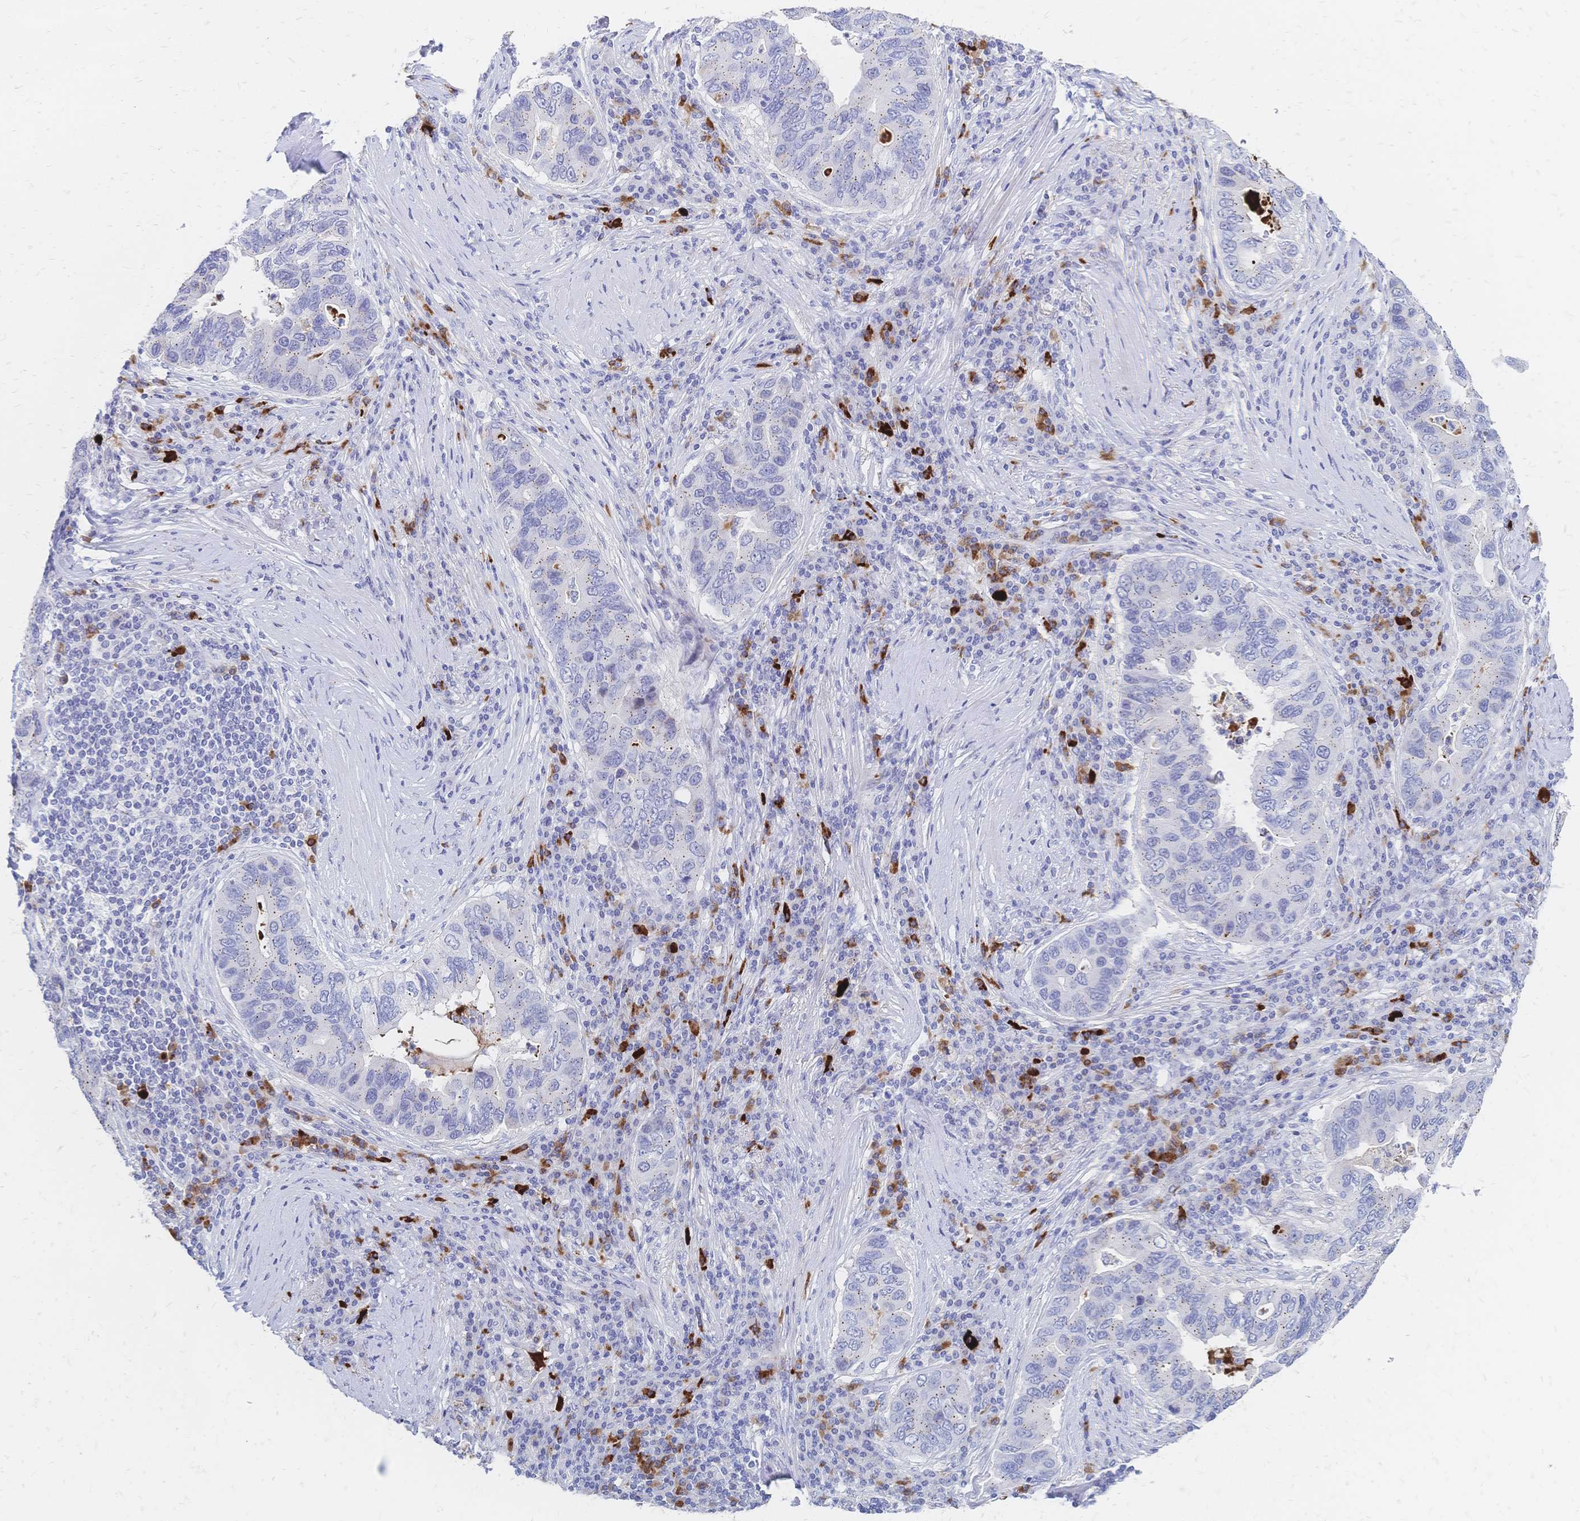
{"staining": {"intensity": "negative", "quantity": "none", "location": "none"}, "tissue": "lung cancer", "cell_type": "Tumor cells", "image_type": "cancer", "snomed": [{"axis": "morphology", "description": "Adenocarcinoma, NOS"}, {"axis": "morphology", "description": "Adenocarcinoma, metastatic, NOS"}, {"axis": "topography", "description": "Lymph node"}, {"axis": "topography", "description": "Lung"}], "caption": "There is no significant positivity in tumor cells of lung cancer.", "gene": "PSORS1C2", "patient": {"sex": "female", "age": 54}}